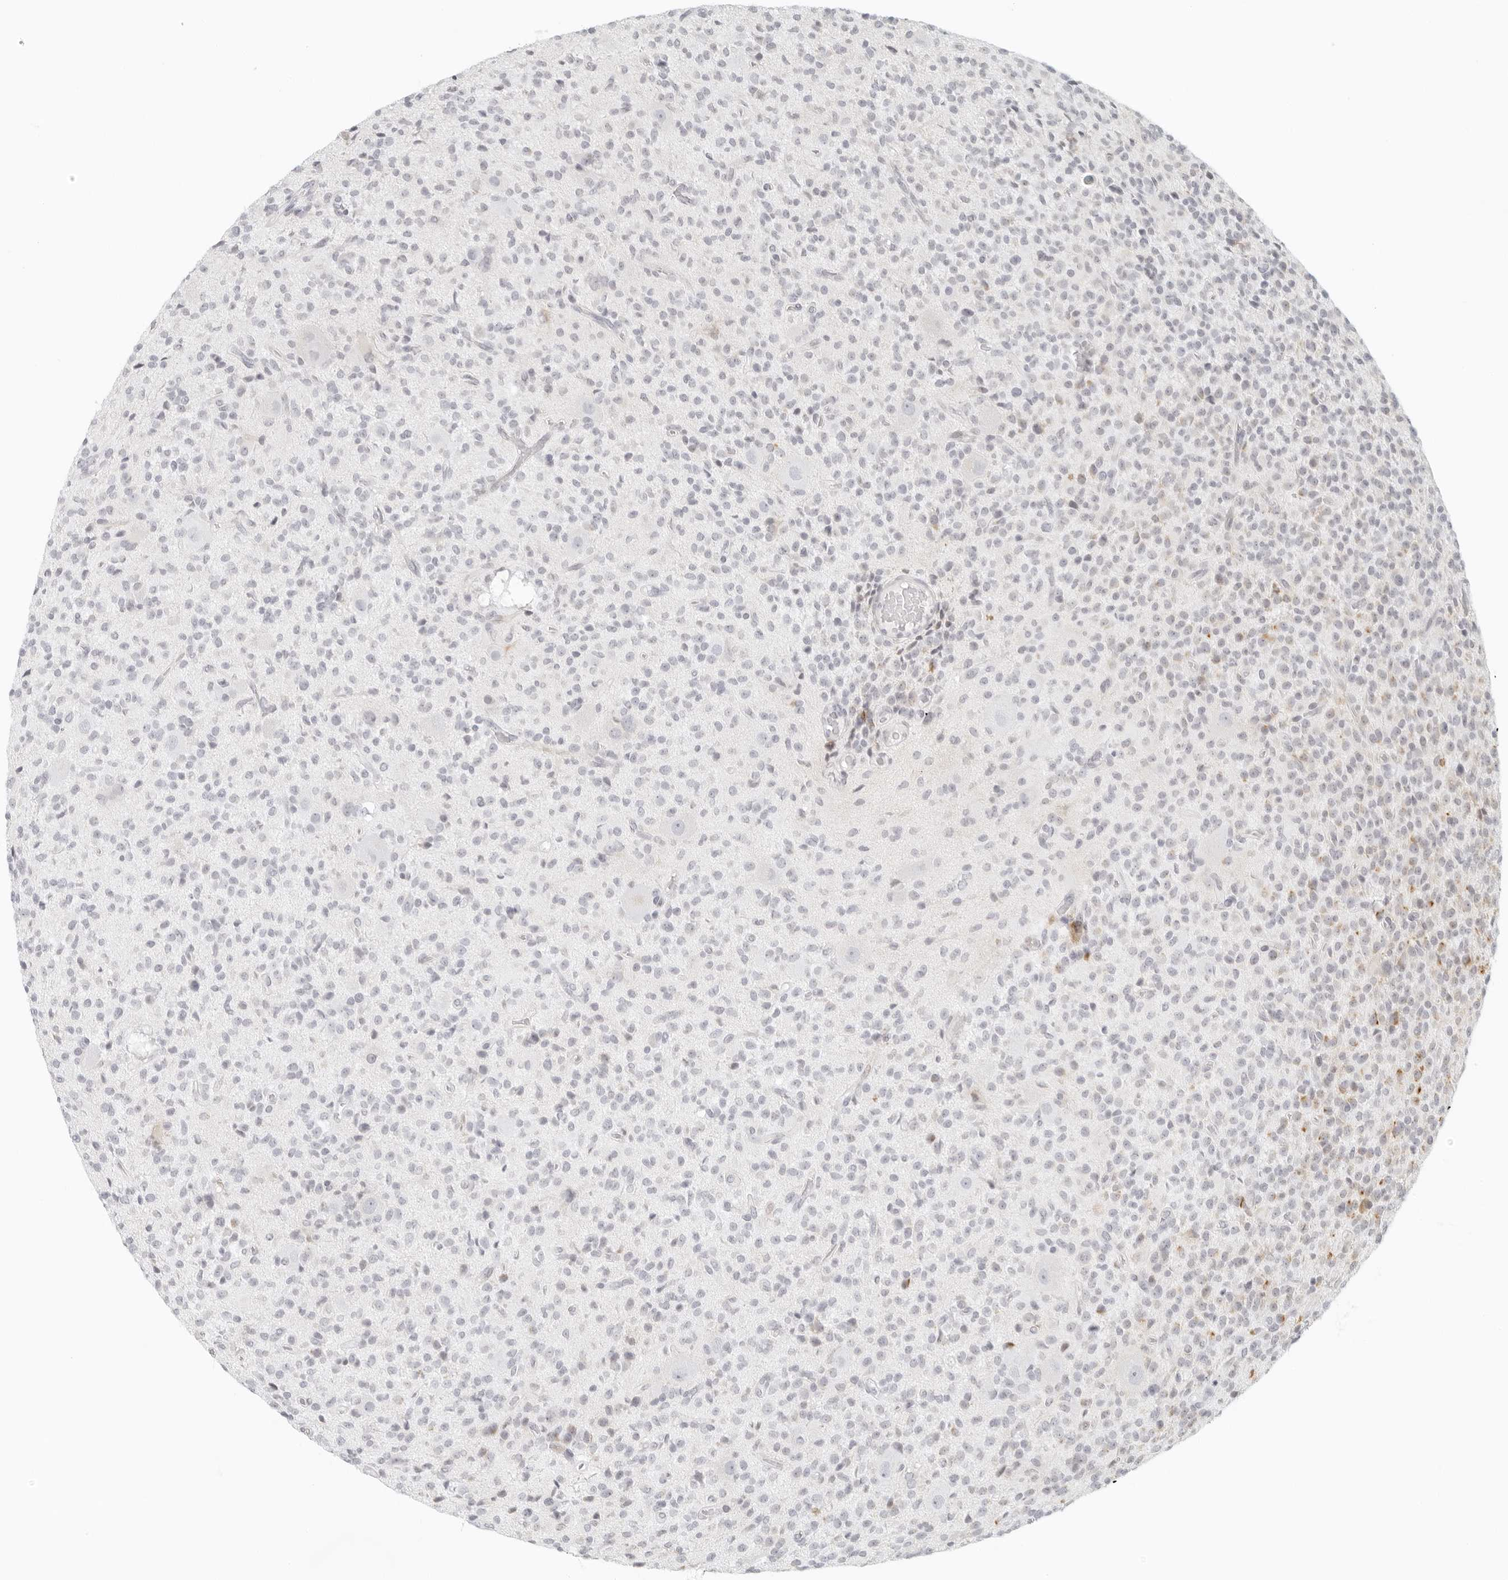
{"staining": {"intensity": "negative", "quantity": "none", "location": "none"}, "tissue": "glioma", "cell_type": "Tumor cells", "image_type": "cancer", "snomed": [{"axis": "morphology", "description": "Glioma, malignant, High grade"}, {"axis": "topography", "description": "Brain"}], "caption": "The histopathology image shows no staining of tumor cells in malignant glioma (high-grade). Brightfield microscopy of immunohistochemistry (IHC) stained with DAB (brown) and hematoxylin (blue), captured at high magnification.", "gene": "RPS6KC1", "patient": {"sex": "male", "age": 34}}